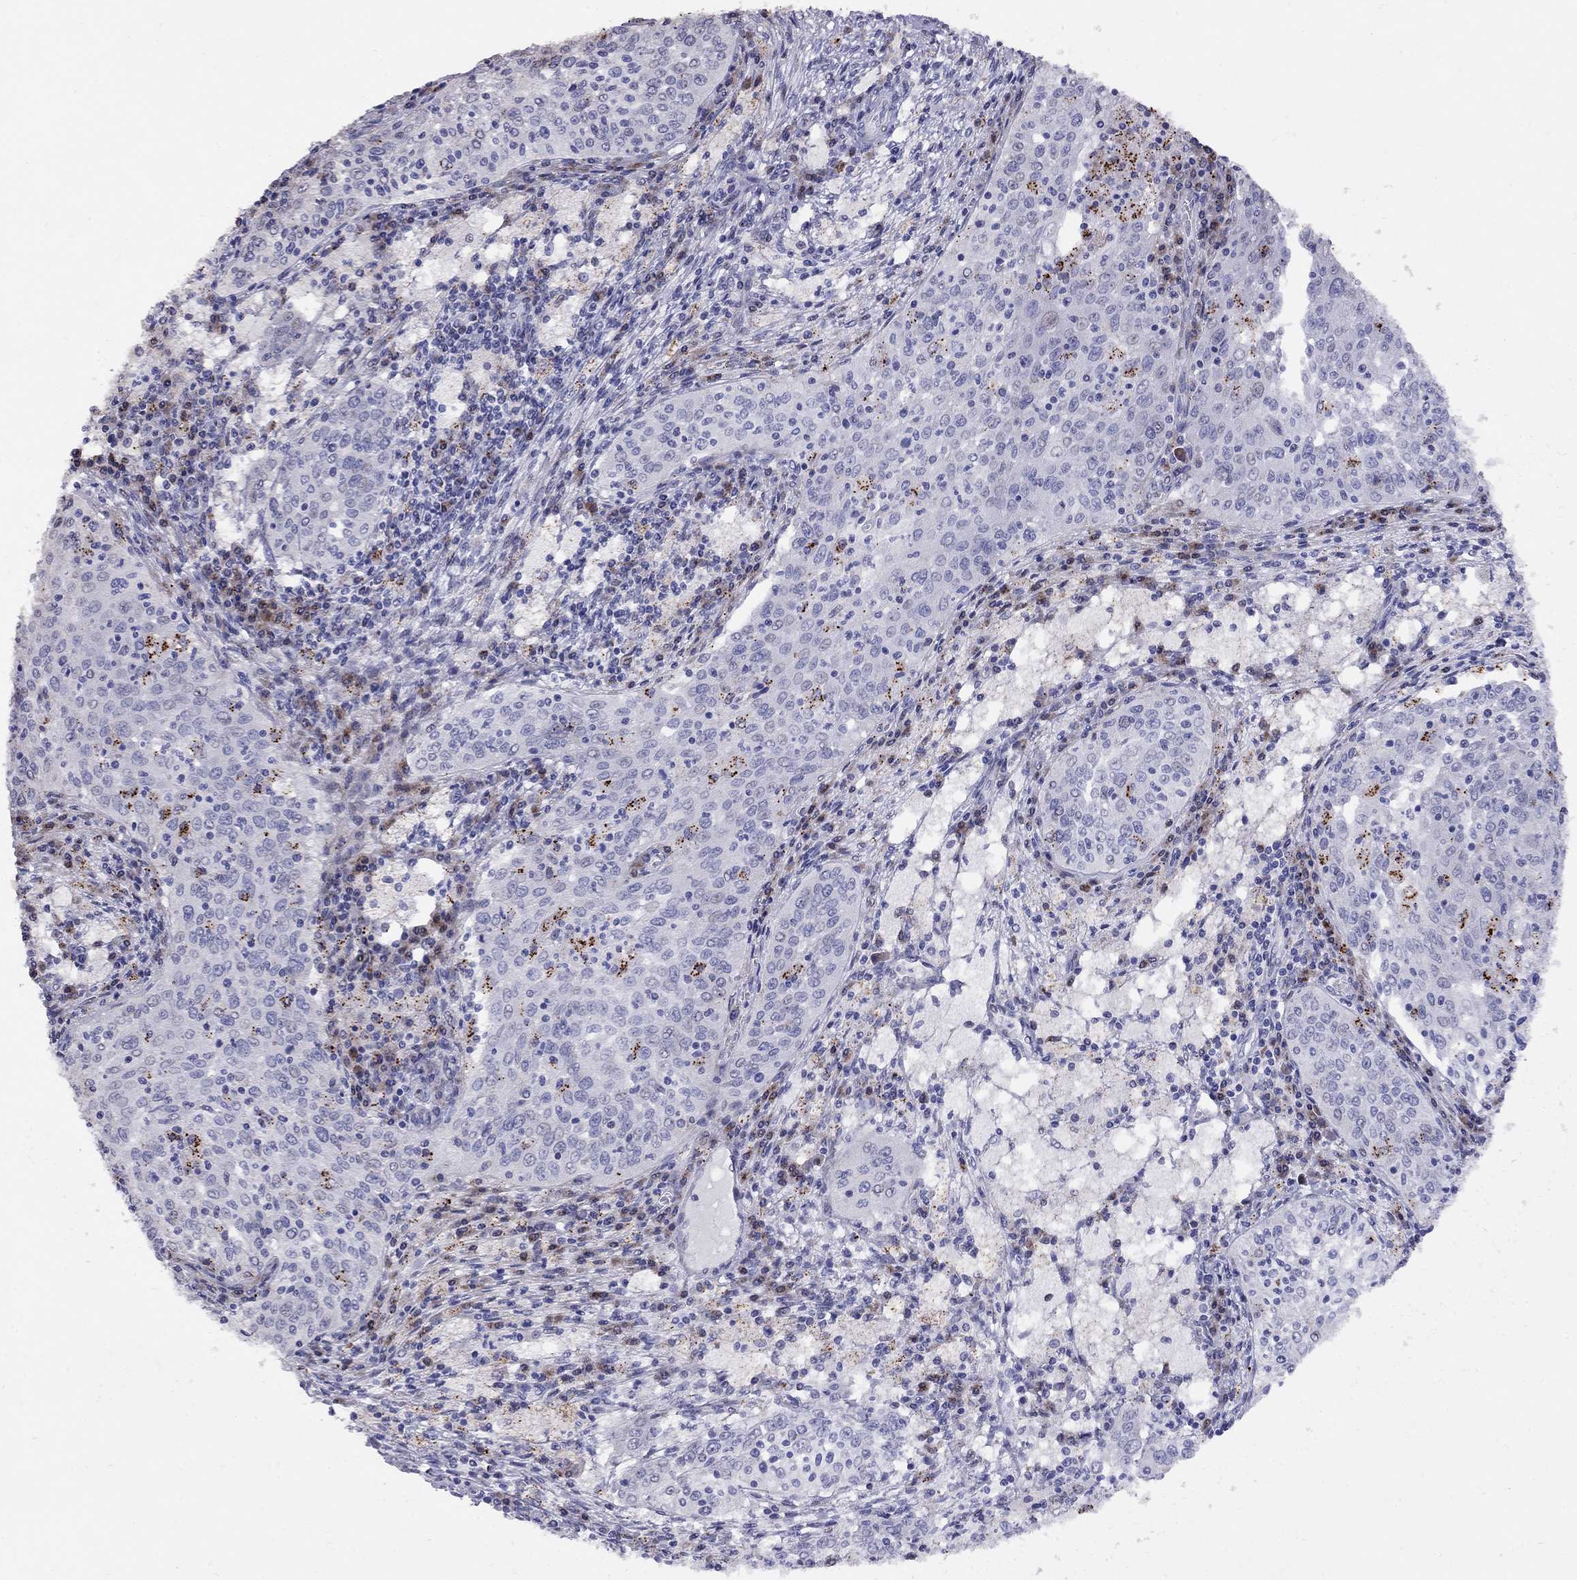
{"staining": {"intensity": "negative", "quantity": "none", "location": "none"}, "tissue": "cervical cancer", "cell_type": "Tumor cells", "image_type": "cancer", "snomed": [{"axis": "morphology", "description": "Squamous cell carcinoma, NOS"}, {"axis": "topography", "description": "Cervix"}], "caption": "Immunohistochemistry (IHC) histopathology image of cervical cancer stained for a protein (brown), which displays no staining in tumor cells.", "gene": "MAGEB4", "patient": {"sex": "female", "age": 41}}